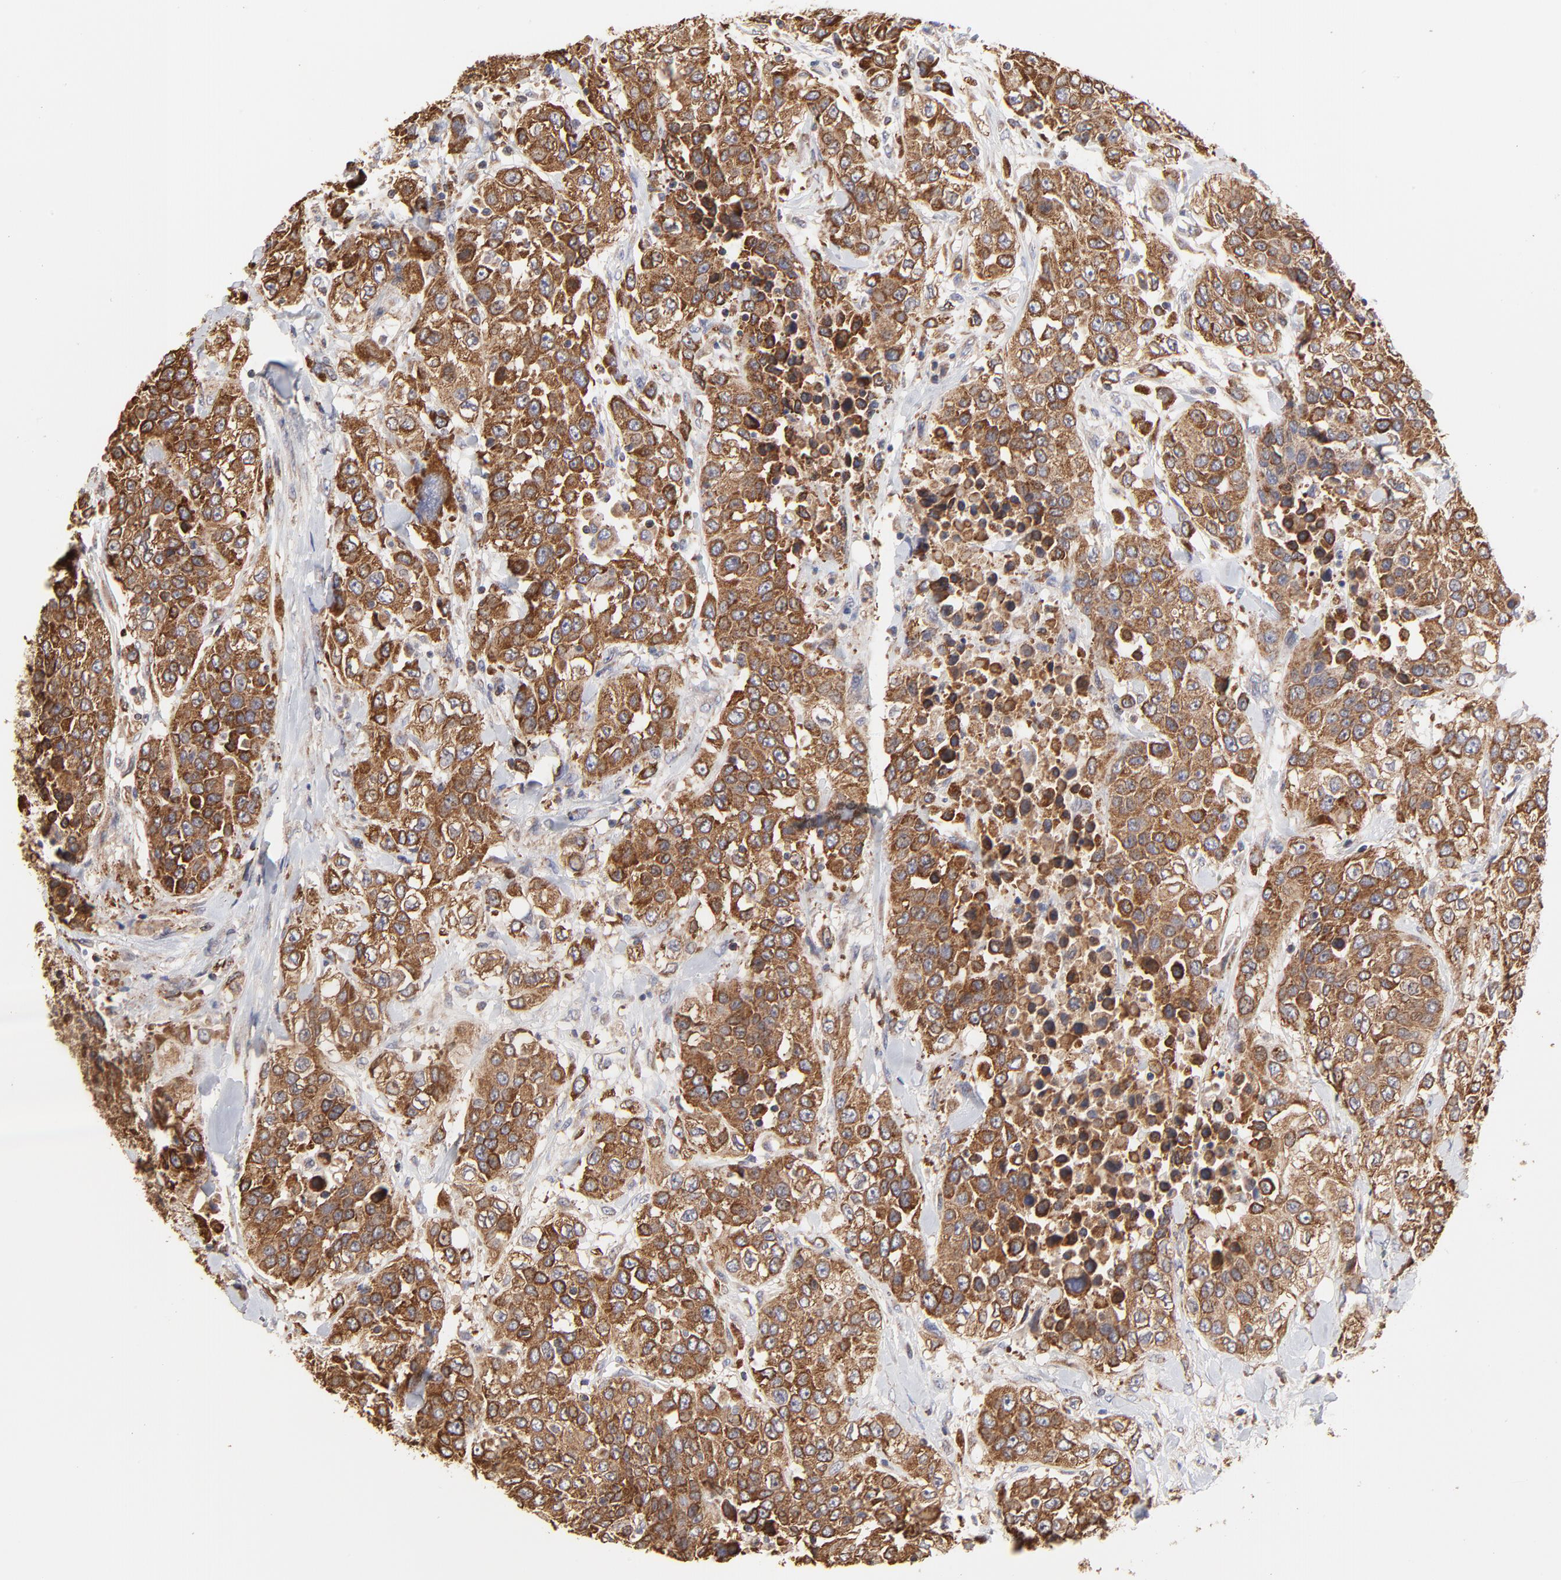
{"staining": {"intensity": "strong", "quantity": ">75%", "location": "cytoplasmic/membranous"}, "tissue": "urothelial cancer", "cell_type": "Tumor cells", "image_type": "cancer", "snomed": [{"axis": "morphology", "description": "Urothelial carcinoma, High grade"}, {"axis": "topography", "description": "Urinary bladder"}], "caption": "Urothelial carcinoma (high-grade) tissue shows strong cytoplasmic/membranous expression in about >75% of tumor cells Using DAB (3,3'-diaminobenzidine) (brown) and hematoxylin (blue) stains, captured at high magnification using brightfield microscopy.", "gene": "ZNF550", "patient": {"sex": "female", "age": 80}}